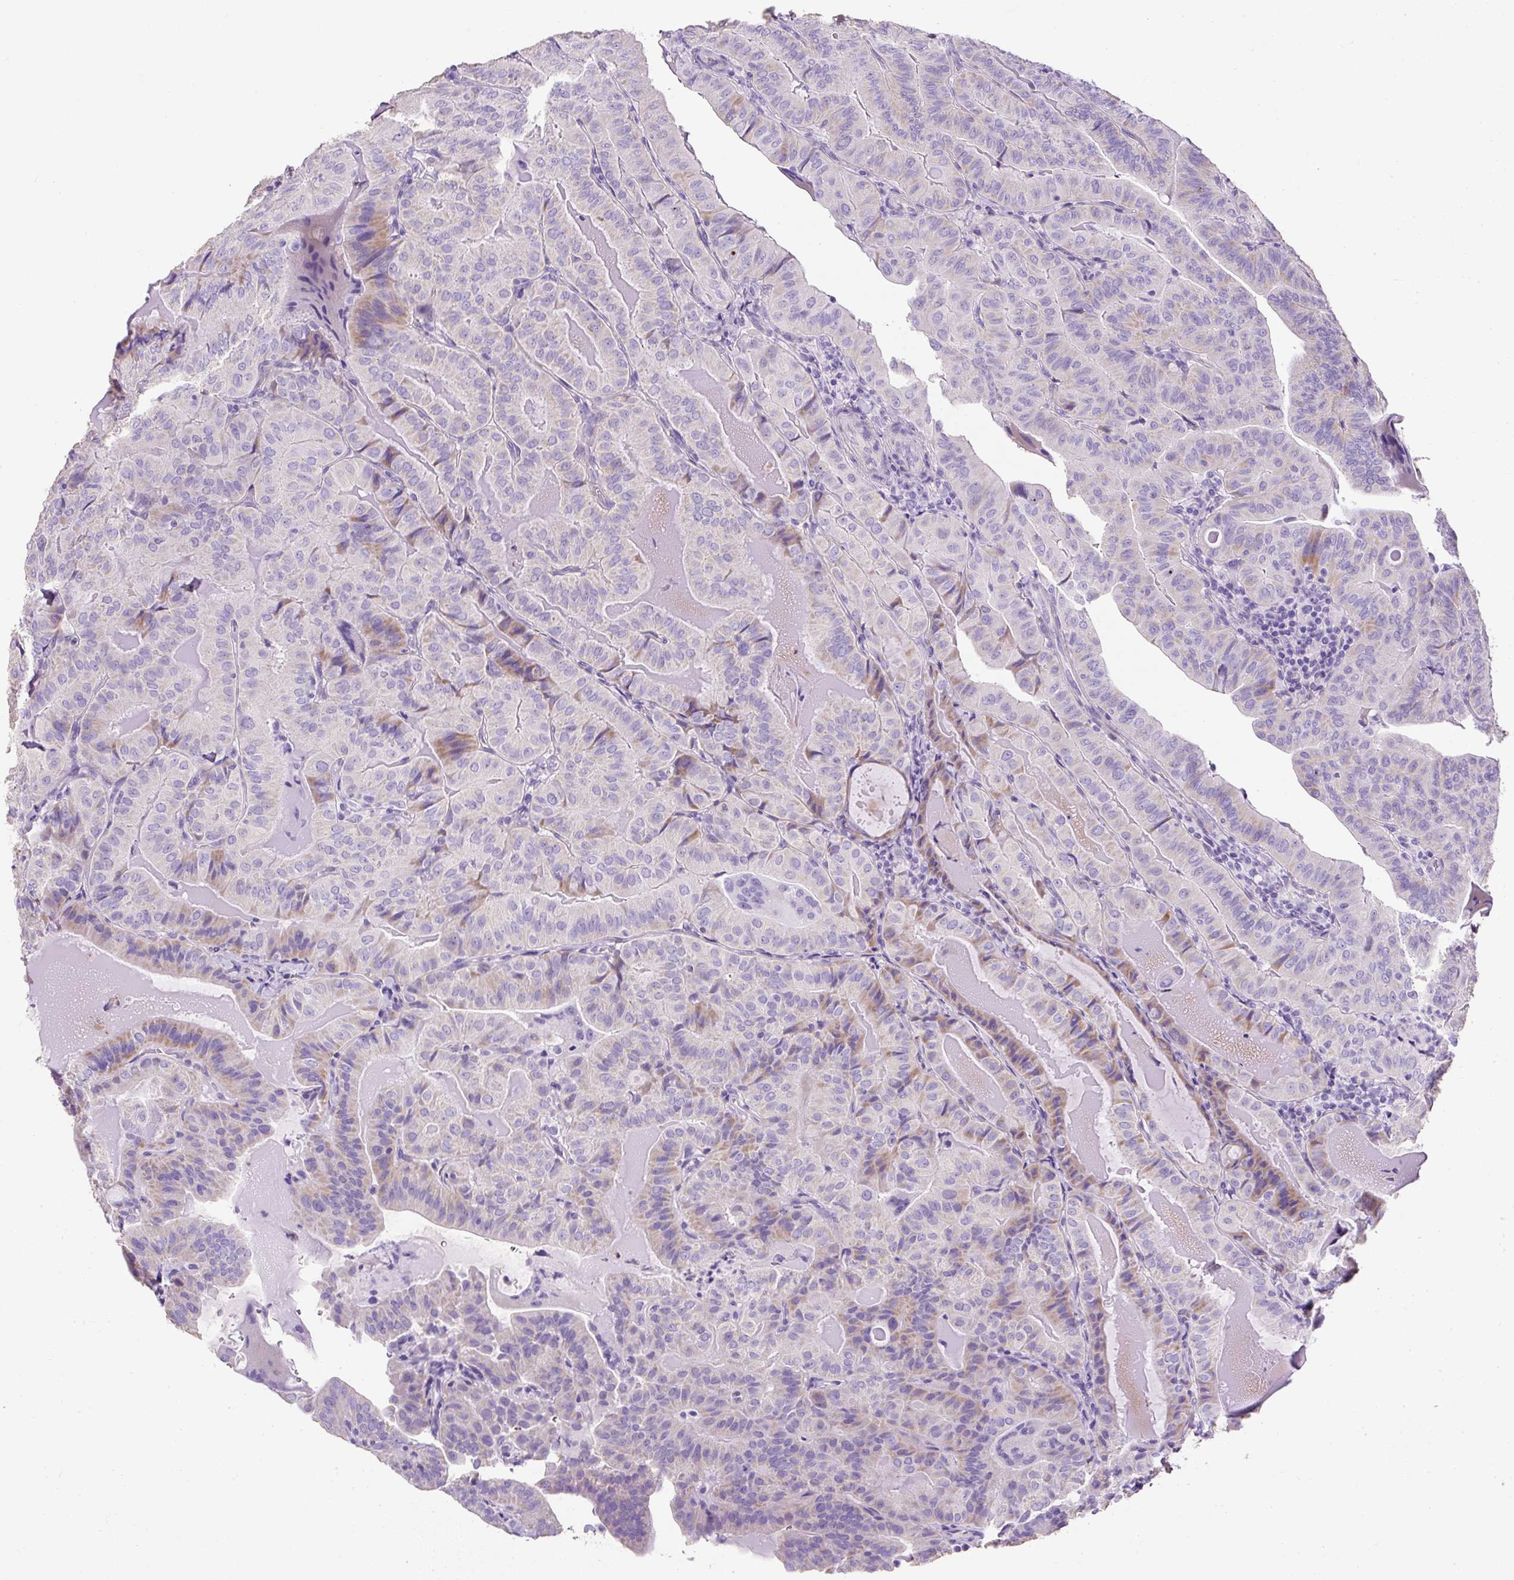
{"staining": {"intensity": "weak", "quantity": "<25%", "location": "cytoplasmic/membranous"}, "tissue": "thyroid cancer", "cell_type": "Tumor cells", "image_type": "cancer", "snomed": [{"axis": "morphology", "description": "Papillary adenocarcinoma, NOS"}, {"axis": "topography", "description": "Thyroid gland"}], "caption": "This is an immunohistochemistry (IHC) histopathology image of human papillary adenocarcinoma (thyroid). There is no expression in tumor cells.", "gene": "C2CD4C", "patient": {"sex": "female", "age": 68}}